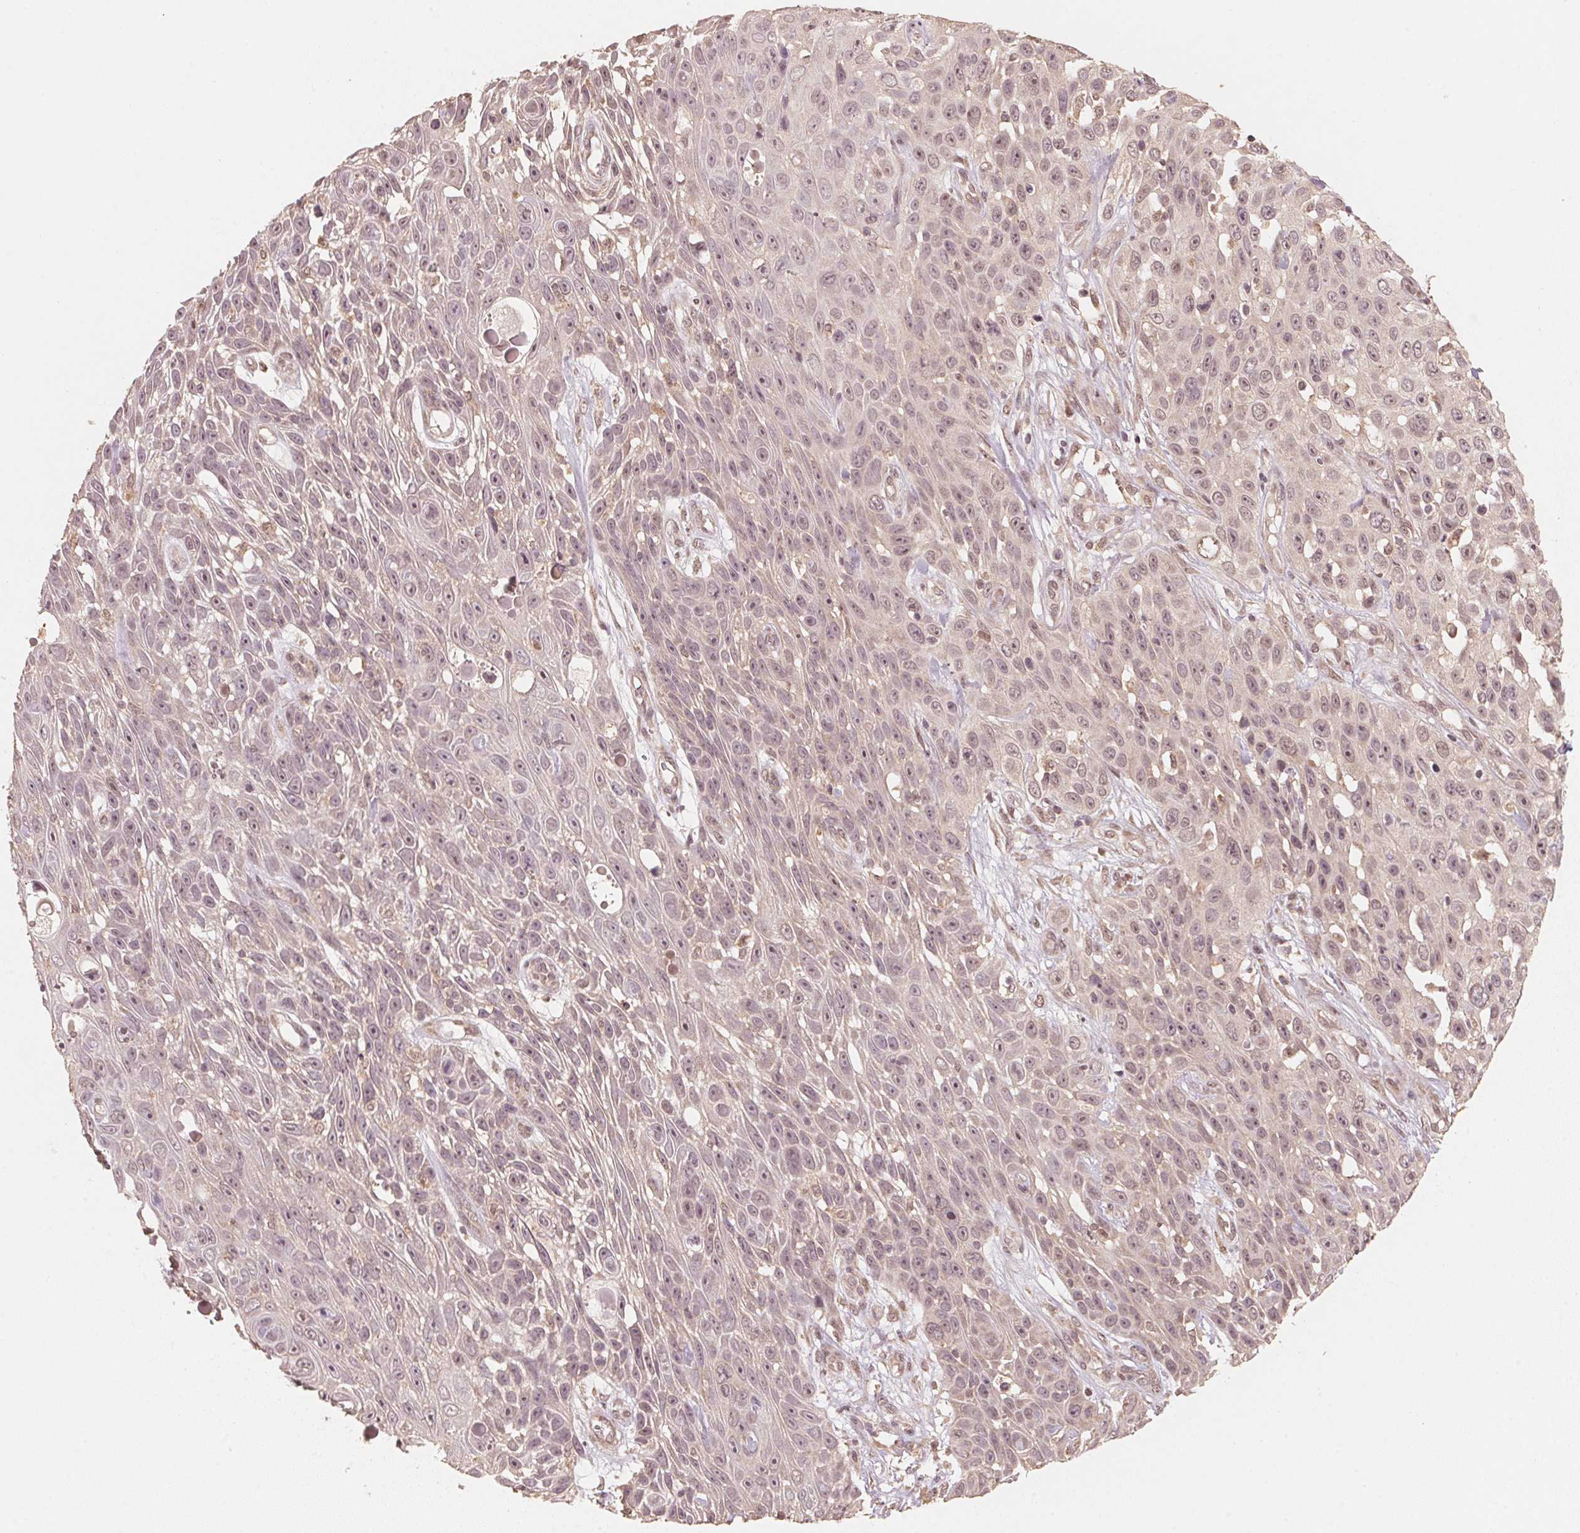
{"staining": {"intensity": "weak", "quantity": "<25%", "location": "nuclear"}, "tissue": "skin cancer", "cell_type": "Tumor cells", "image_type": "cancer", "snomed": [{"axis": "morphology", "description": "Squamous cell carcinoma, NOS"}, {"axis": "topography", "description": "Skin"}], "caption": "Immunohistochemistry (IHC) micrograph of neoplastic tissue: skin cancer (squamous cell carcinoma) stained with DAB (3,3'-diaminobenzidine) shows no significant protein expression in tumor cells. (Brightfield microscopy of DAB immunohistochemistry (IHC) at high magnification).", "gene": "C2orf73", "patient": {"sex": "male", "age": 82}}